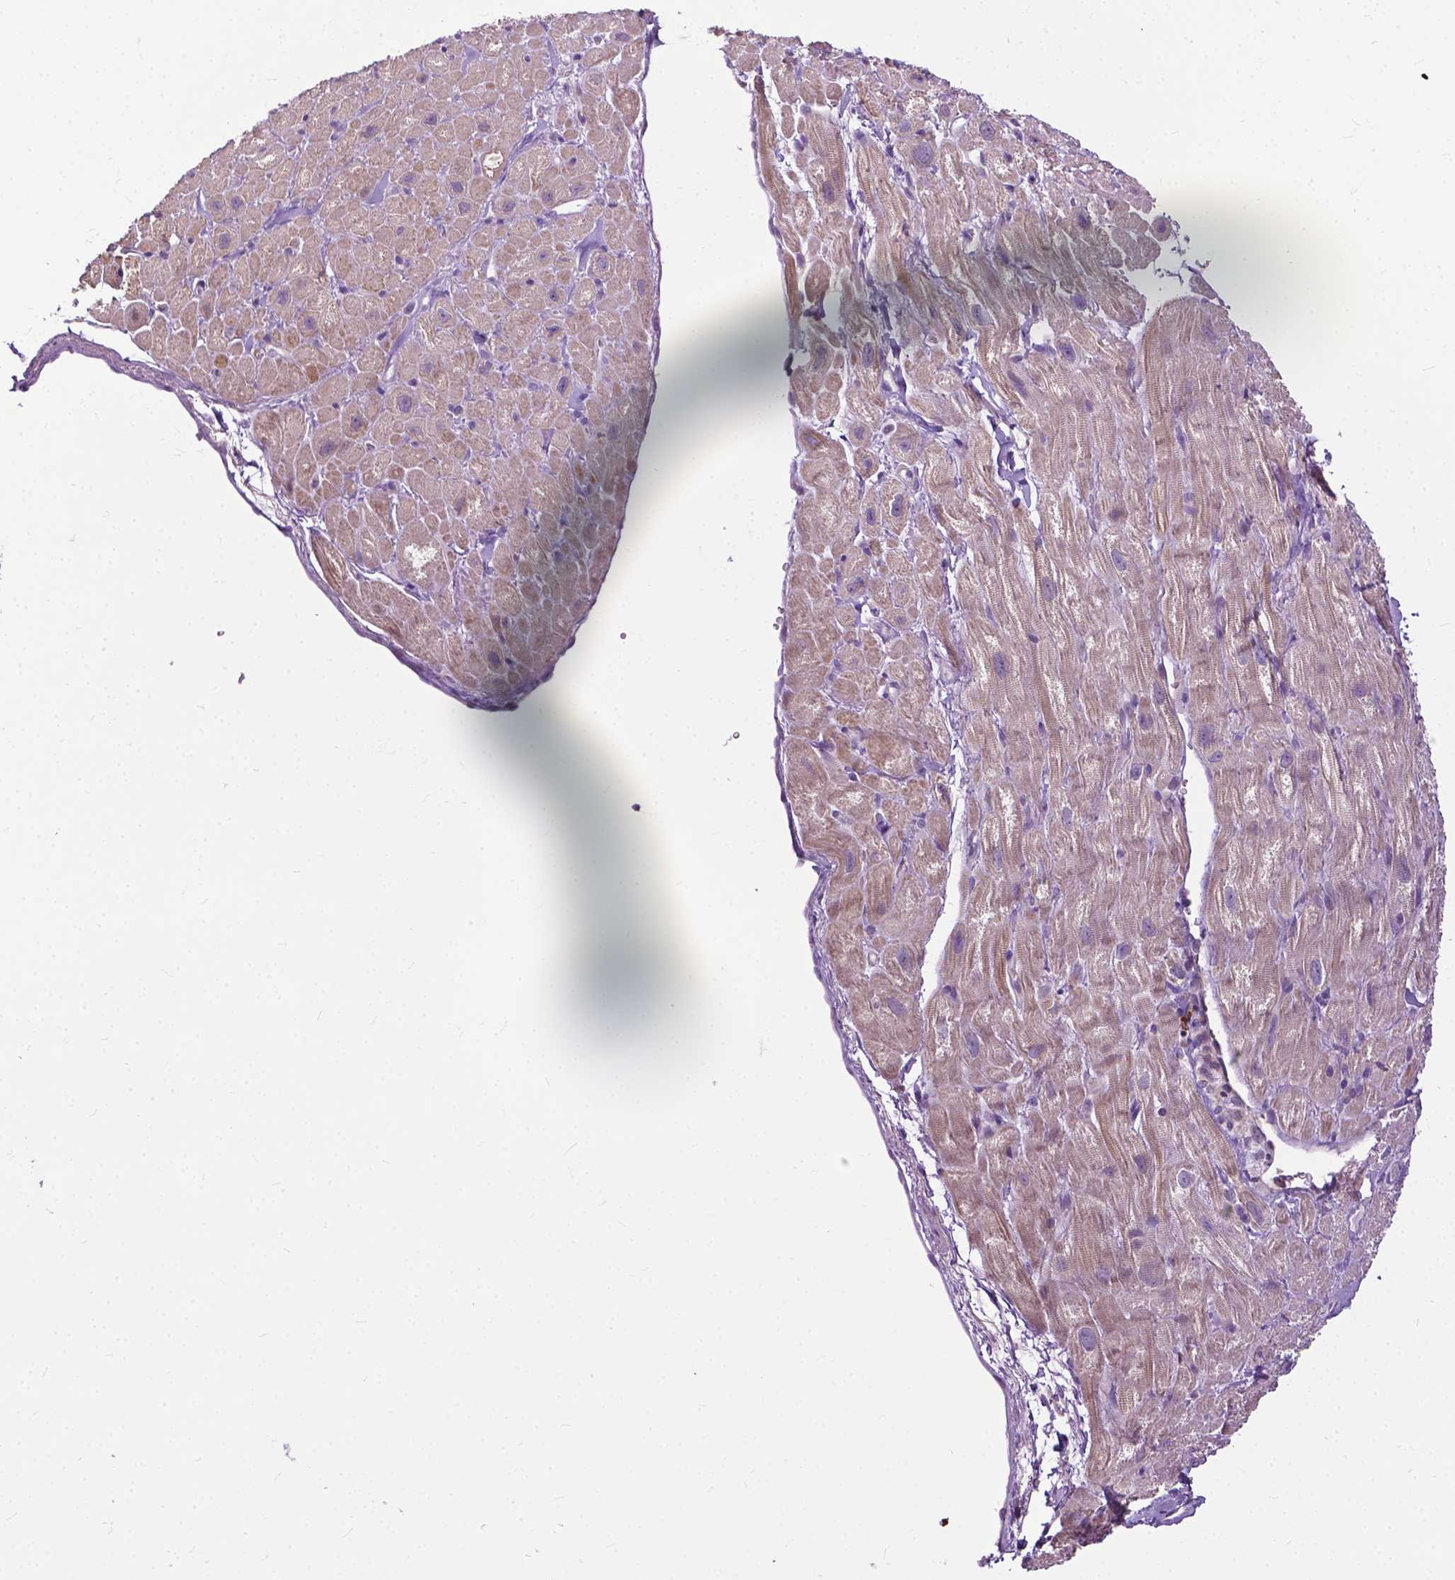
{"staining": {"intensity": "weak", "quantity": "25%-75%", "location": "cytoplasmic/membranous"}, "tissue": "heart muscle", "cell_type": "Cardiomyocytes", "image_type": "normal", "snomed": [{"axis": "morphology", "description": "Normal tissue, NOS"}, {"axis": "topography", "description": "Heart"}], "caption": "Immunohistochemical staining of benign heart muscle shows 25%-75% levels of weak cytoplasmic/membranous protein expression in about 25%-75% of cardiomyocytes. (IHC, brightfield microscopy, high magnification).", "gene": "TTC9B", "patient": {"sex": "female", "age": 62}}